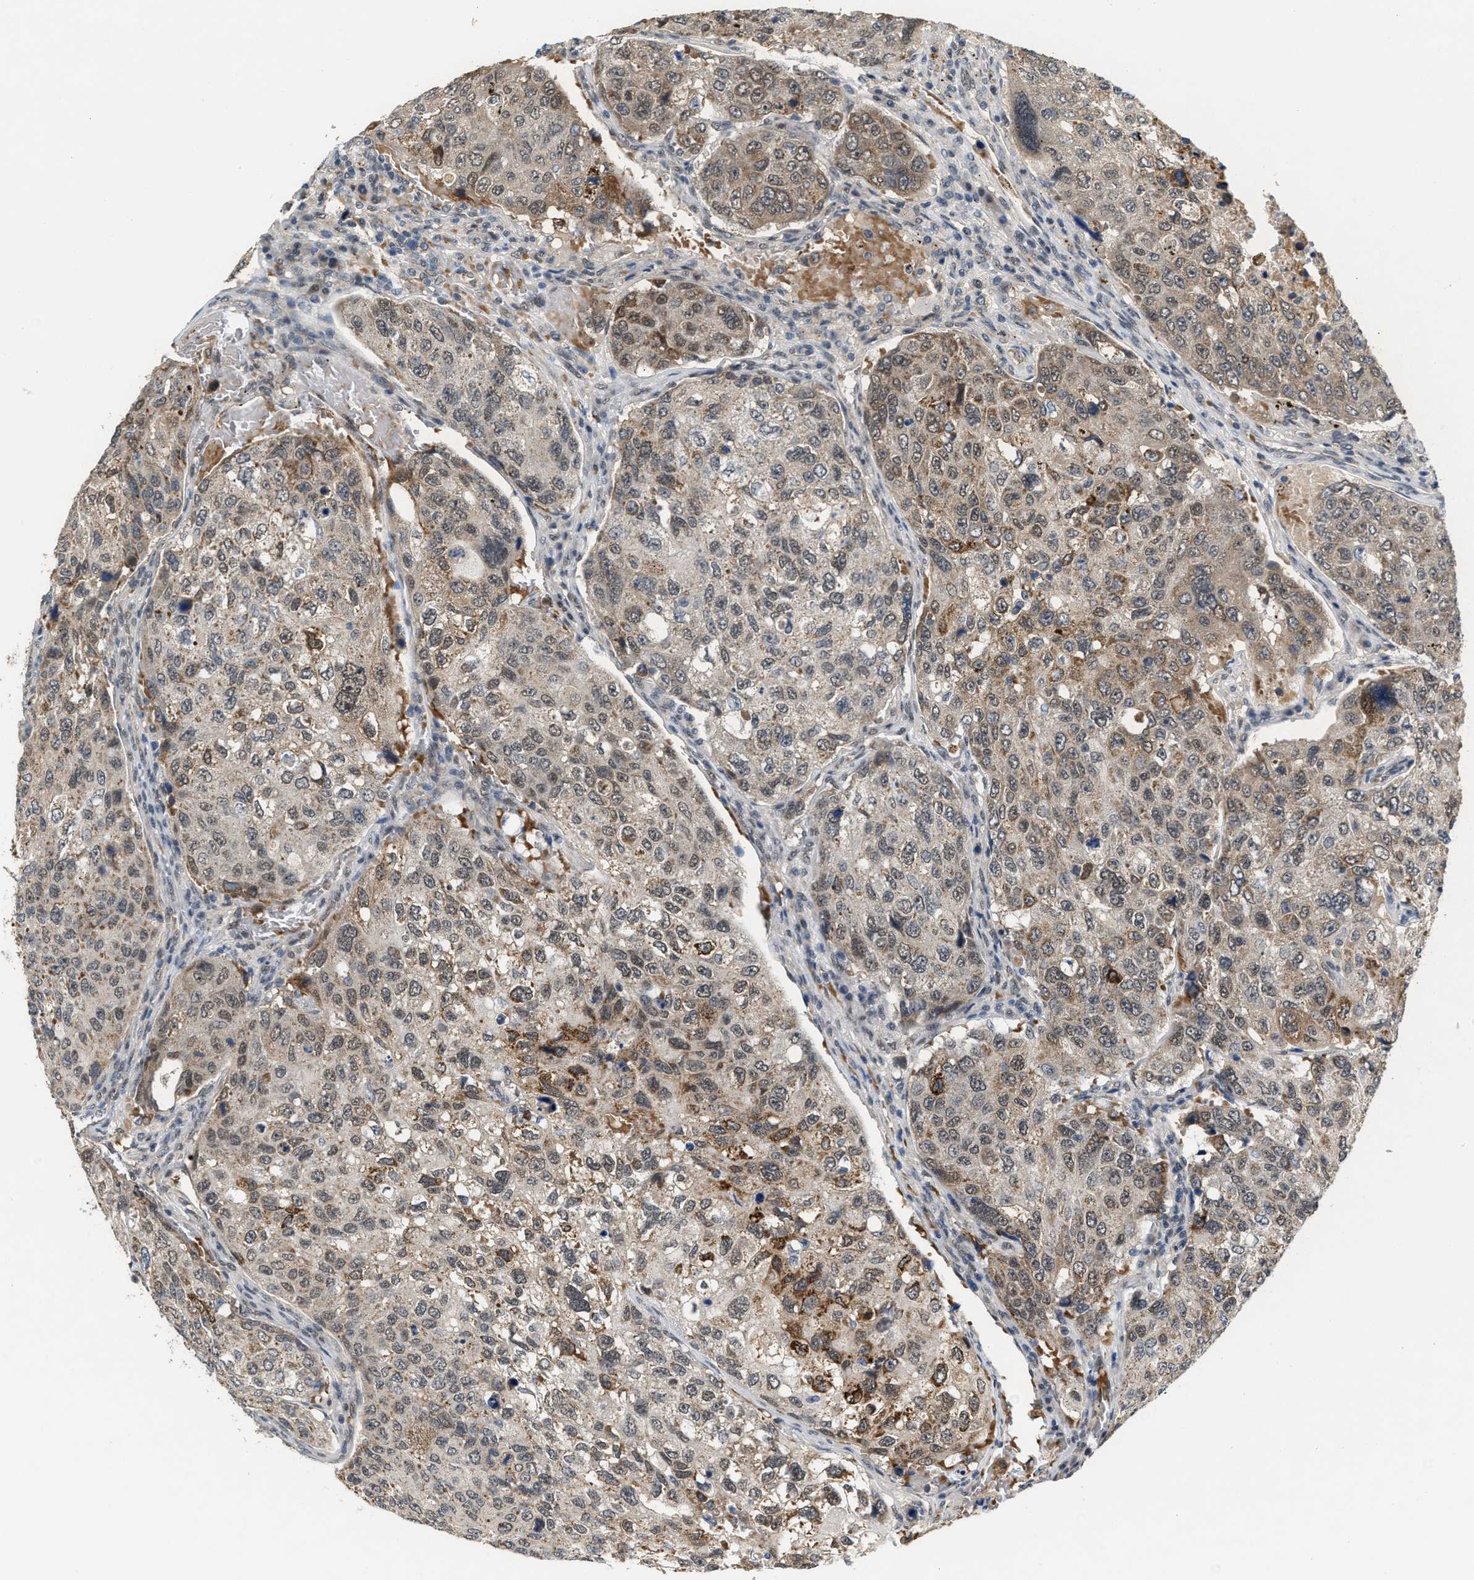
{"staining": {"intensity": "weak", "quantity": ">75%", "location": "cytoplasmic/membranous,nuclear"}, "tissue": "urothelial cancer", "cell_type": "Tumor cells", "image_type": "cancer", "snomed": [{"axis": "morphology", "description": "Urothelial carcinoma, High grade"}, {"axis": "topography", "description": "Lymph node"}, {"axis": "topography", "description": "Urinary bladder"}], "caption": "Urothelial cancer stained for a protein reveals weak cytoplasmic/membranous and nuclear positivity in tumor cells.", "gene": "KIF24", "patient": {"sex": "male", "age": 51}}